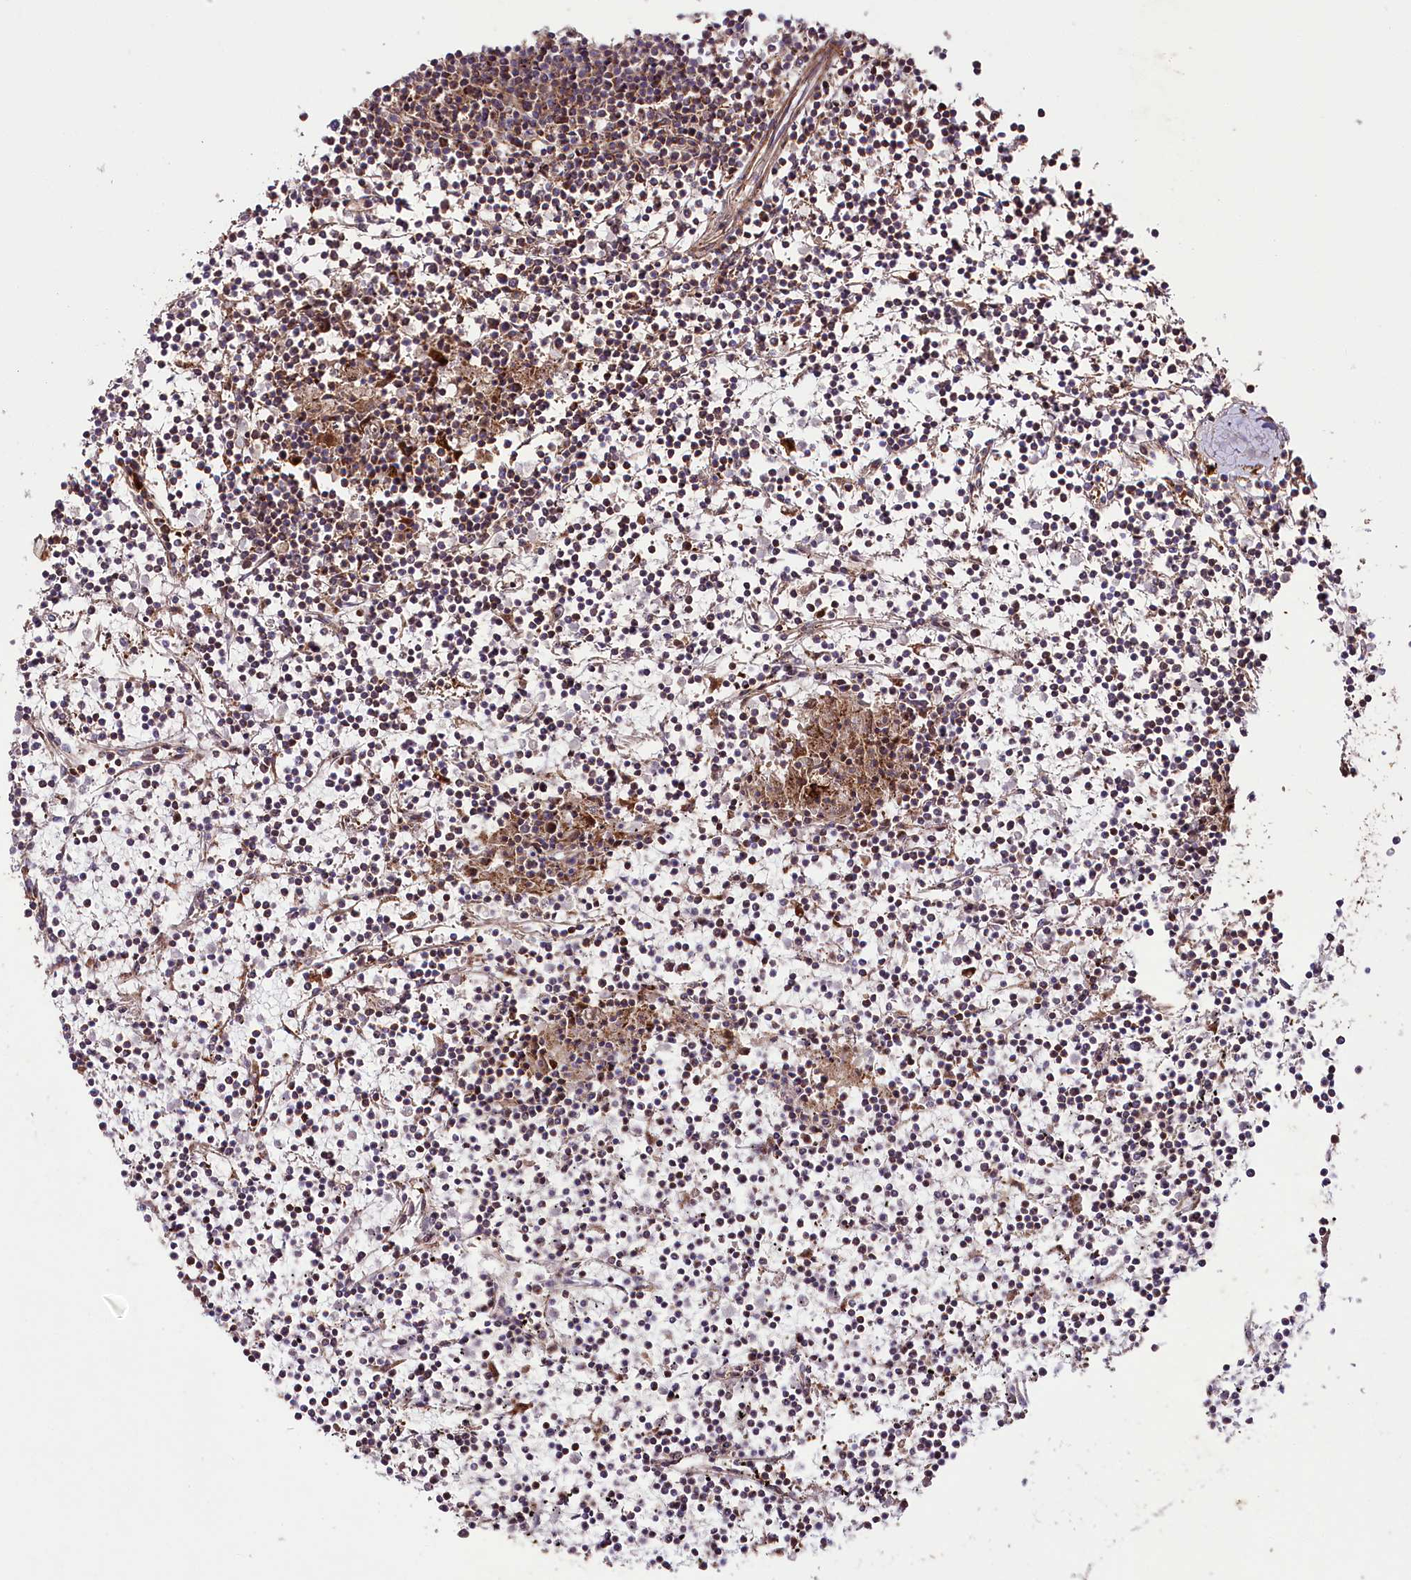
{"staining": {"intensity": "moderate", "quantity": "25%-75%", "location": "cytoplasmic/membranous"}, "tissue": "lymphoma", "cell_type": "Tumor cells", "image_type": "cancer", "snomed": [{"axis": "morphology", "description": "Malignant lymphoma, non-Hodgkin's type, Low grade"}, {"axis": "topography", "description": "Spleen"}], "caption": "The immunohistochemical stain shows moderate cytoplasmic/membranous expression in tumor cells of low-grade malignant lymphoma, non-Hodgkin's type tissue.", "gene": "PHLDB1", "patient": {"sex": "female", "age": 19}}